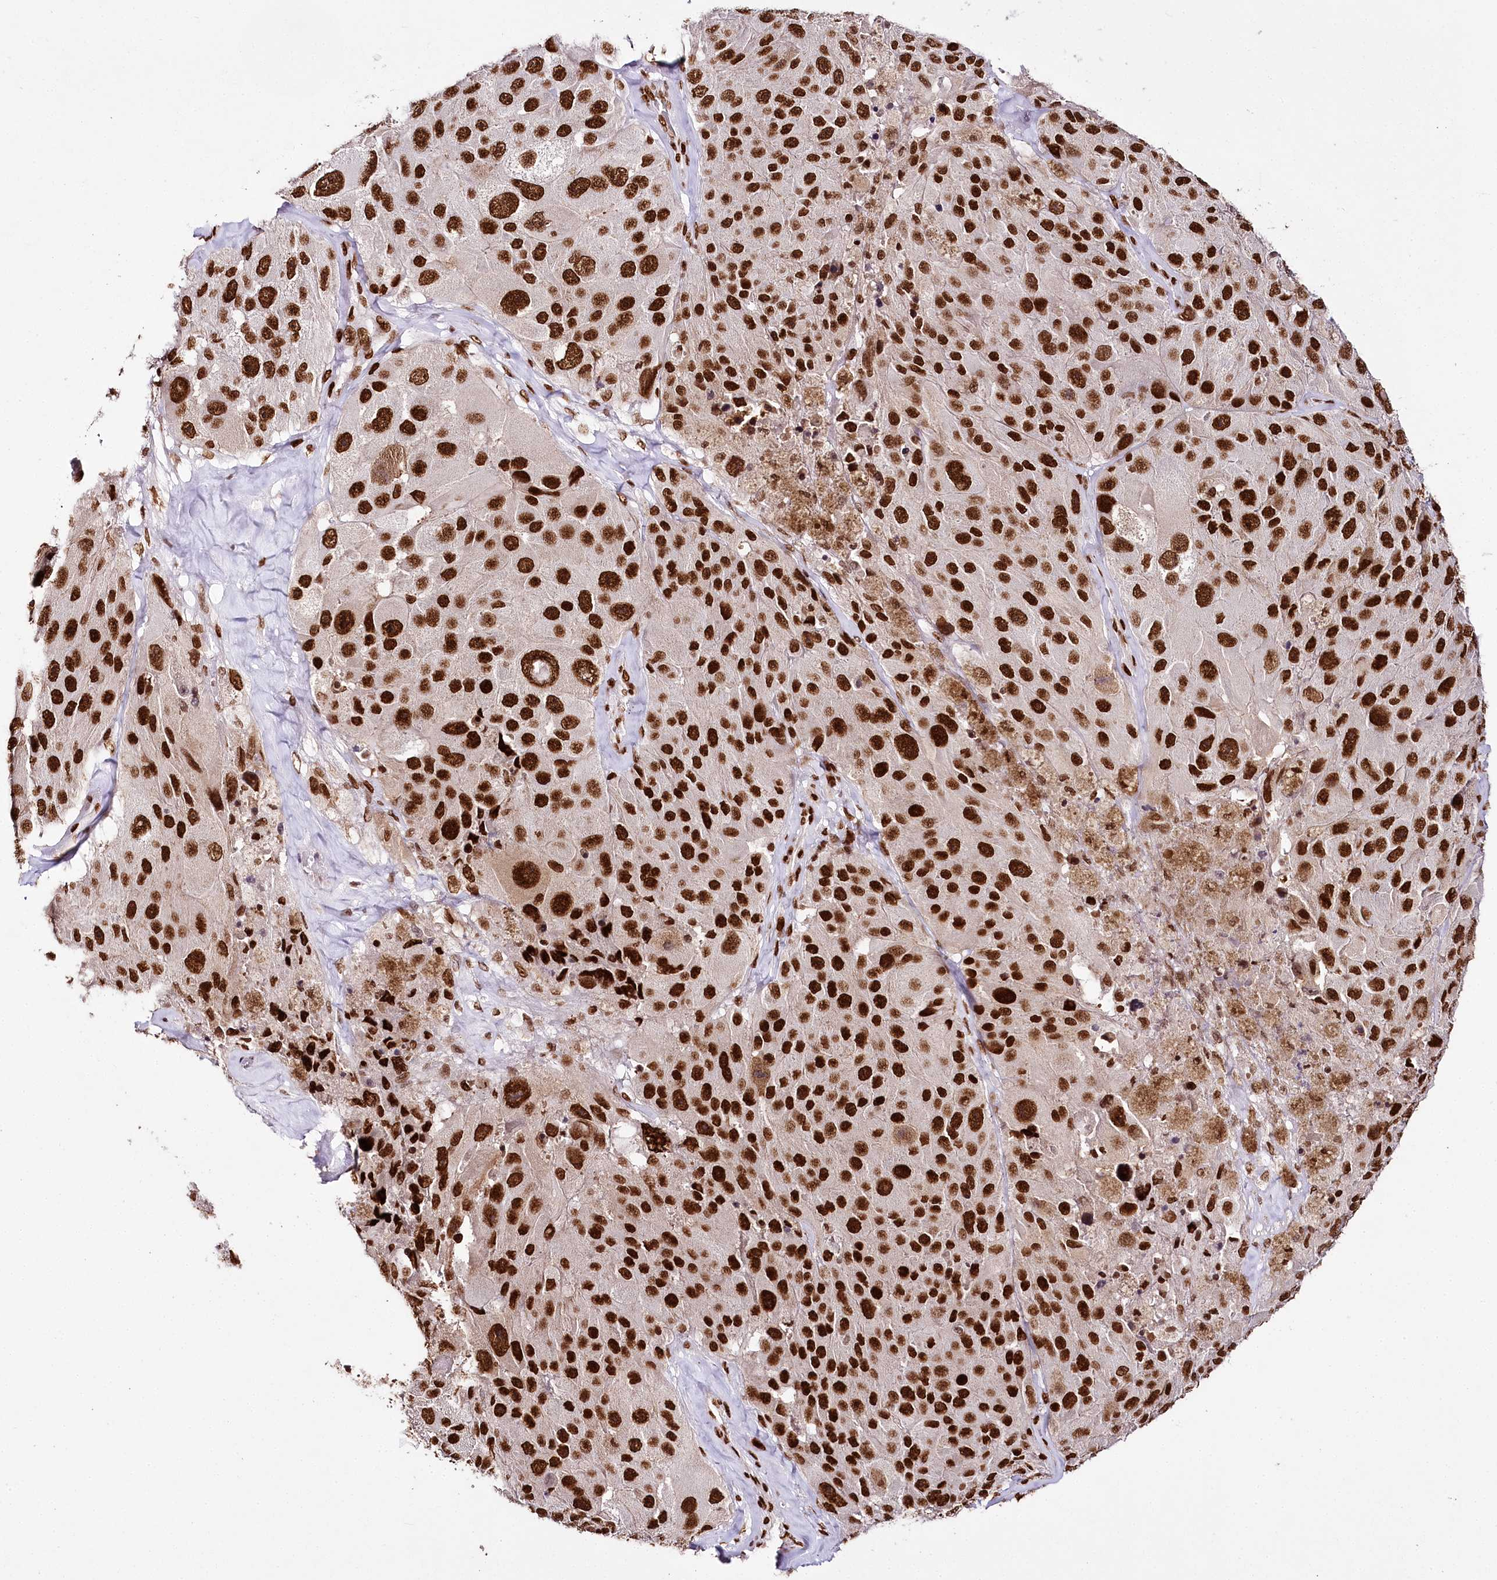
{"staining": {"intensity": "strong", "quantity": ">75%", "location": "nuclear"}, "tissue": "melanoma", "cell_type": "Tumor cells", "image_type": "cancer", "snomed": [{"axis": "morphology", "description": "Malignant melanoma, Metastatic site"}, {"axis": "topography", "description": "Lymph node"}], "caption": "Malignant melanoma (metastatic site) stained with a protein marker shows strong staining in tumor cells.", "gene": "SMARCE1", "patient": {"sex": "male", "age": 62}}